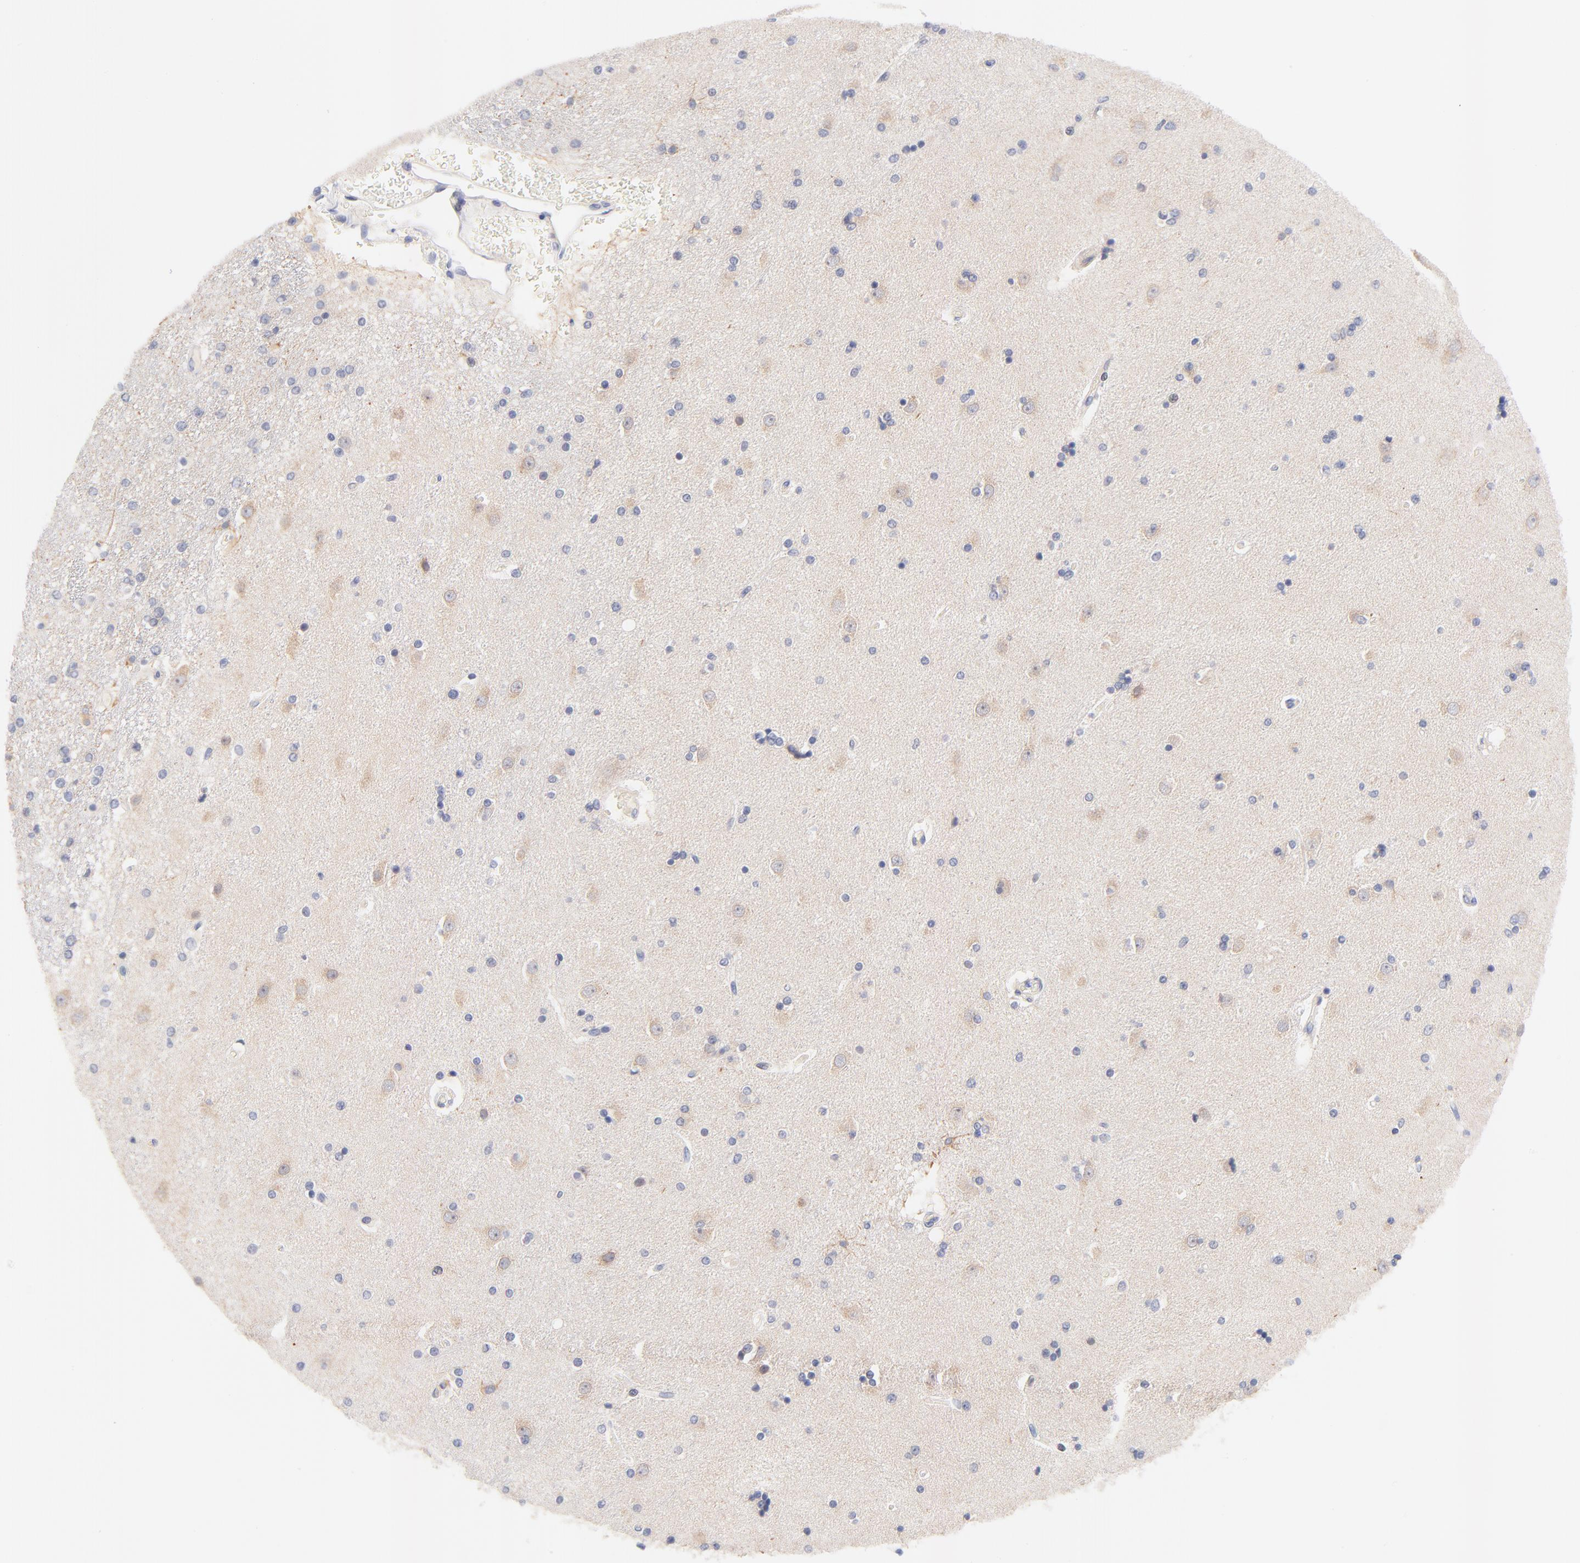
{"staining": {"intensity": "negative", "quantity": "none", "location": "none"}, "tissue": "caudate", "cell_type": "Glial cells", "image_type": "normal", "snomed": [{"axis": "morphology", "description": "Normal tissue, NOS"}, {"axis": "topography", "description": "Lateral ventricle wall"}], "caption": "Immunohistochemistry (IHC) histopathology image of normal caudate stained for a protein (brown), which exhibits no staining in glial cells.", "gene": "AFF2", "patient": {"sex": "female", "age": 54}}